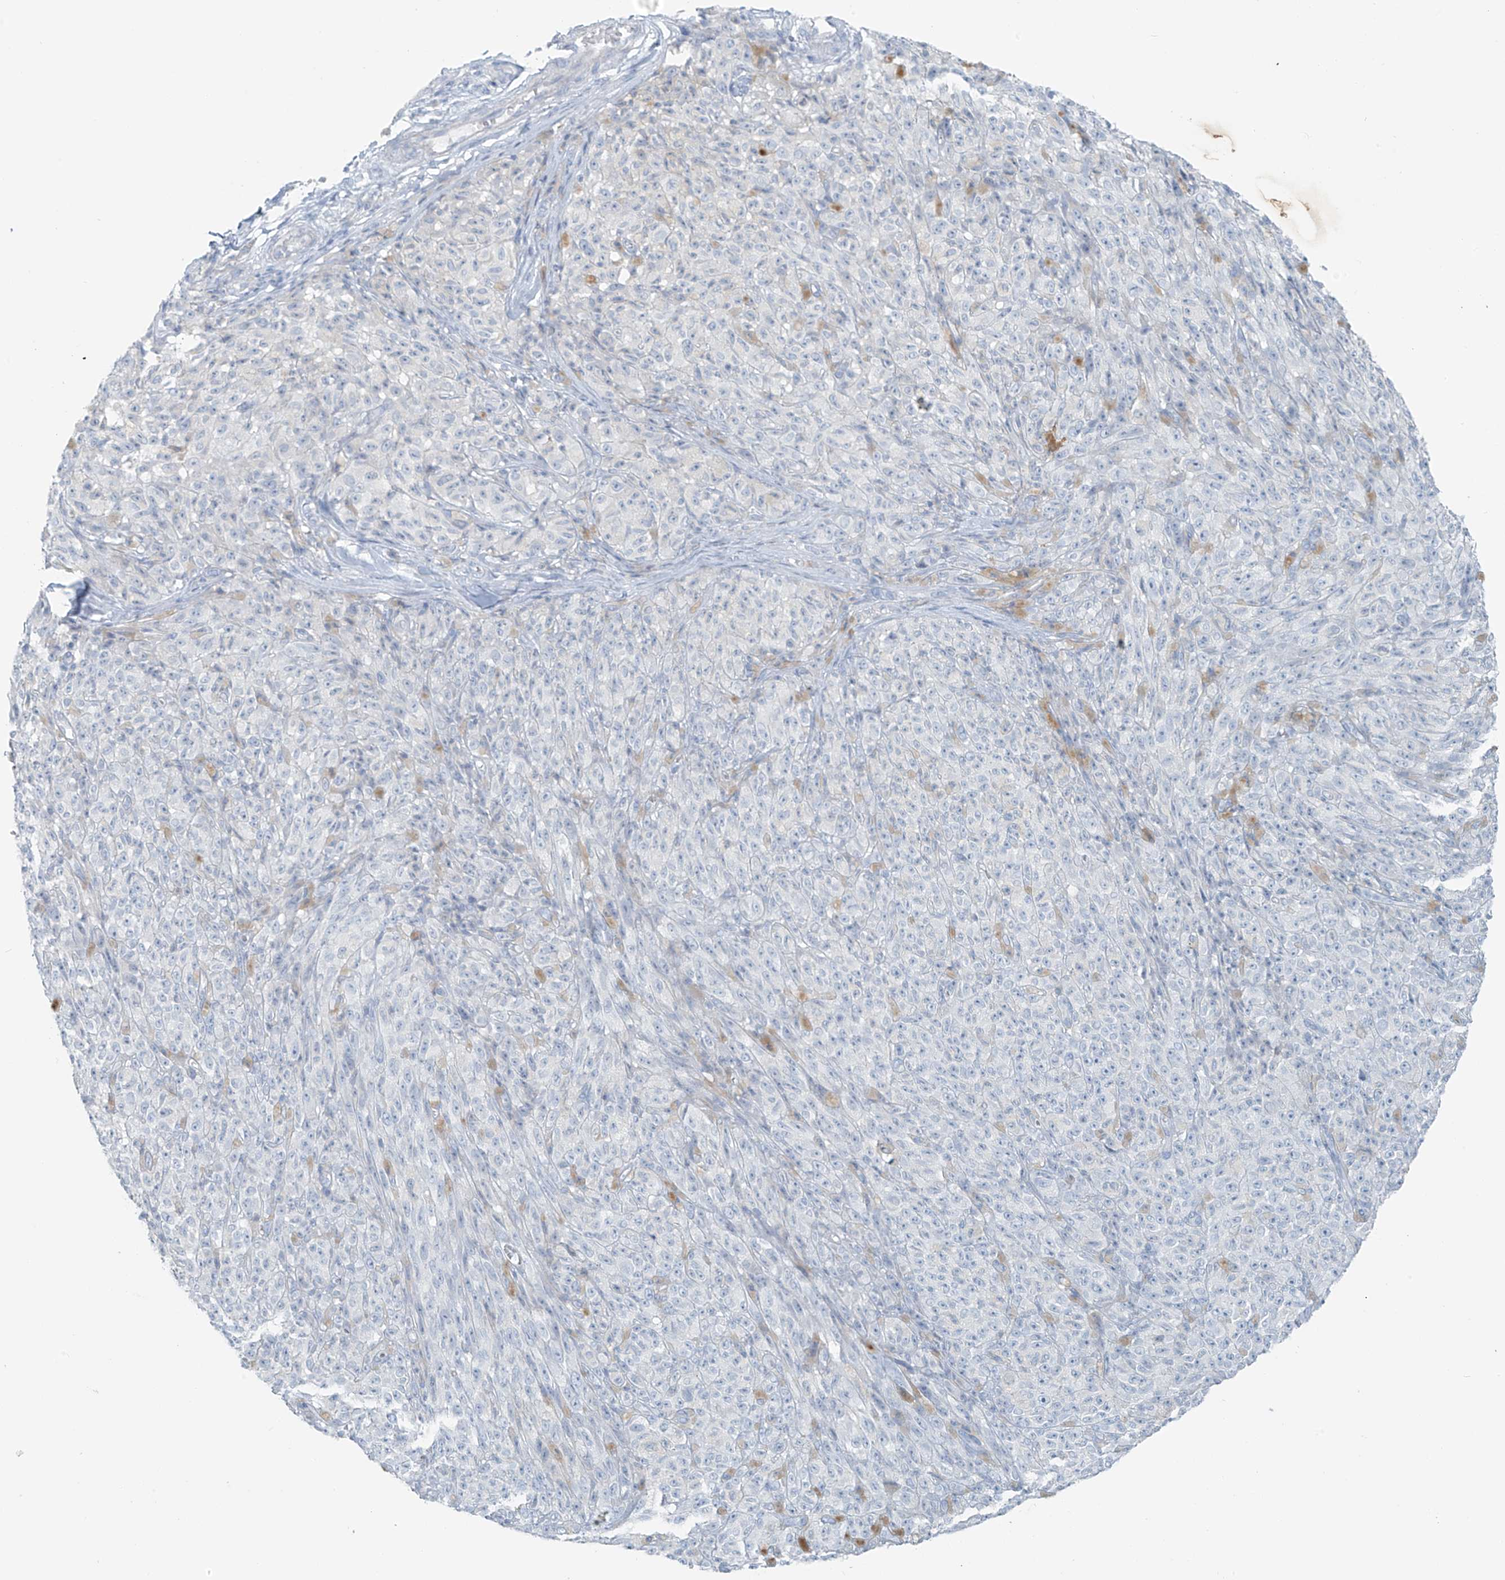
{"staining": {"intensity": "negative", "quantity": "none", "location": "none"}, "tissue": "melanoma", "cell_type": "Tumor cells", "image_type": "cancer", "snomed": [{"axis": "morphology", "description": "Malignant melanoma, NOS"}, {"axis": "topography", "description": "Skin"}], "caption": "A high-resolution histopathology image shows immunohistochemistry staining of melanoma, which exhibits no significant expression in tumor cells.", "gene": "SLC25A43", "patient": {"sex": "female", "age": 82}}